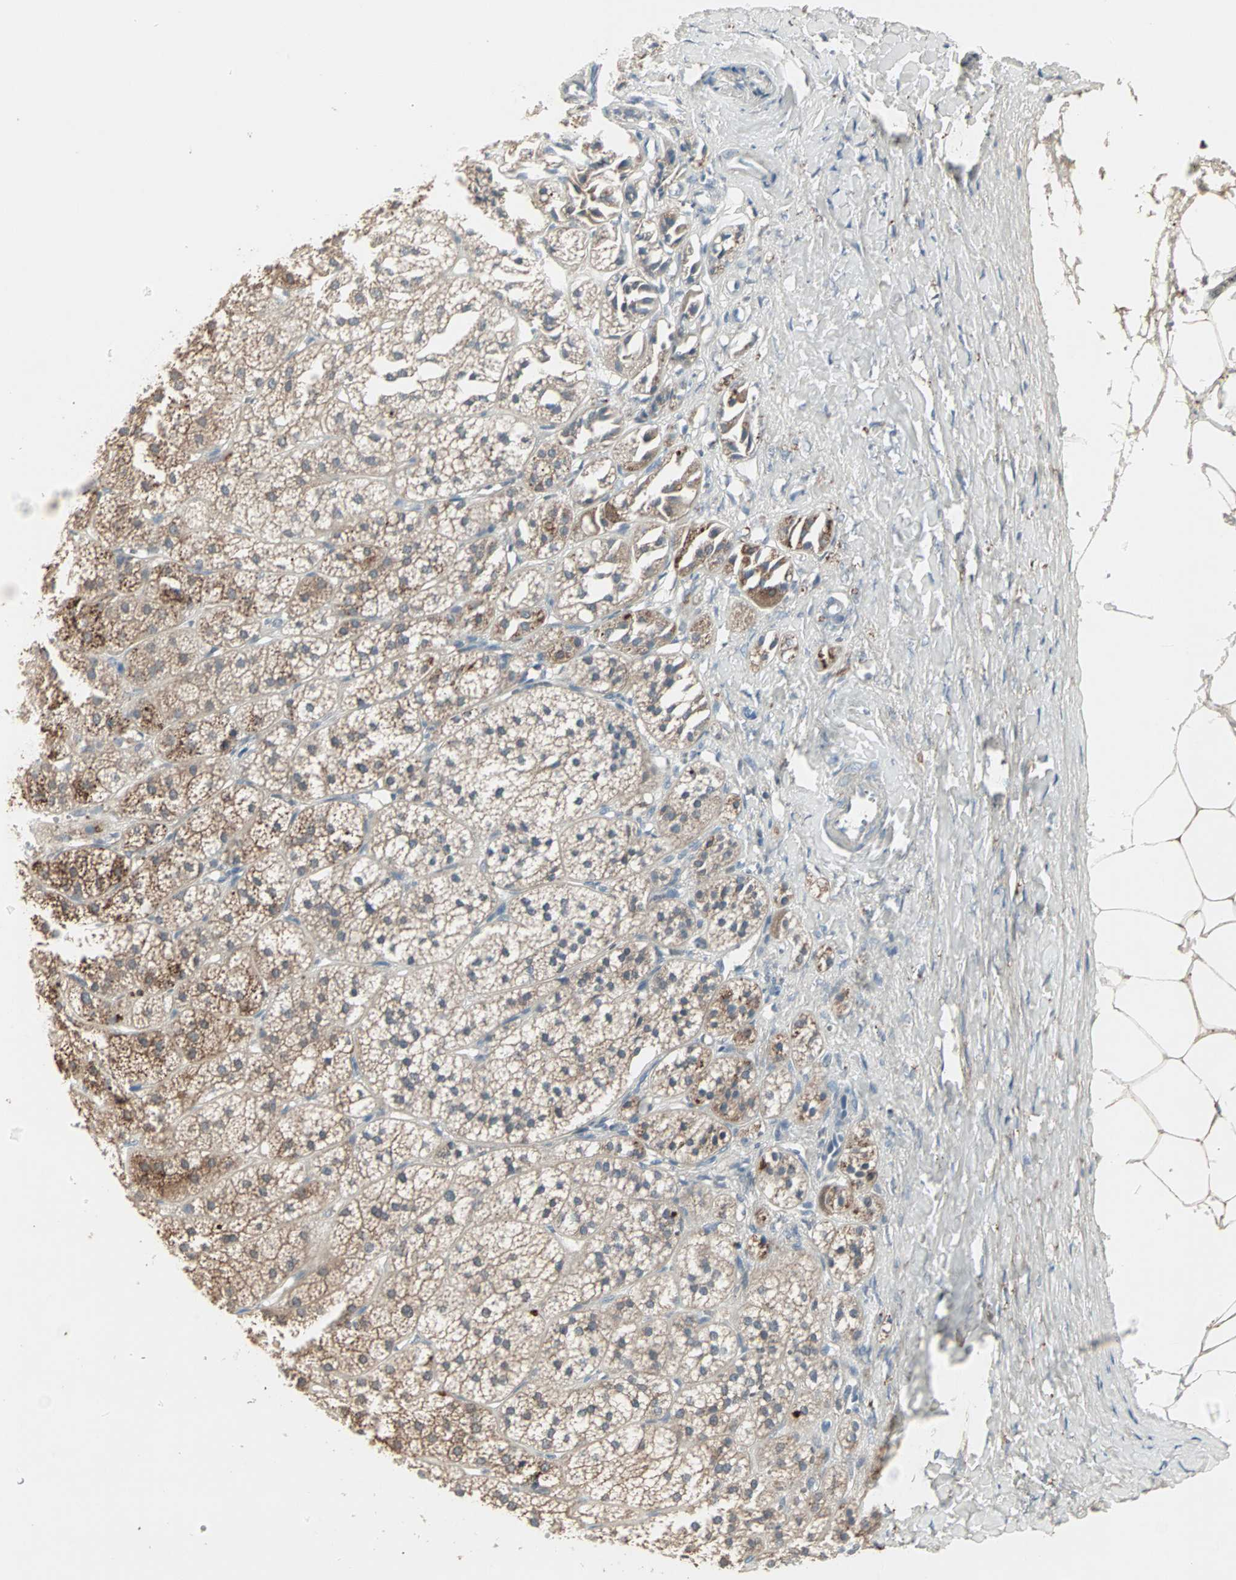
{"staining": {"intensity": "strong", "quantity": "25%-75%", "location": "cytoplasmic/membranous"}, "tissue": "adrenal gland", "cell_type": "Glandular cells", "image_type": "normal", "snomed": [{"axis": "morphology", "description": "Normal tissue, NOS"}, {"axis": "topography", "description": "Adrenal gland"}], "caption": "Protein staining of unremarkable adrenal gland reveals strong cytoplasmic/membranous staining in about 25%-75% of glandular cells.", "gene": "JMJD7", "patient": {"sex": "female", "age": 71}}